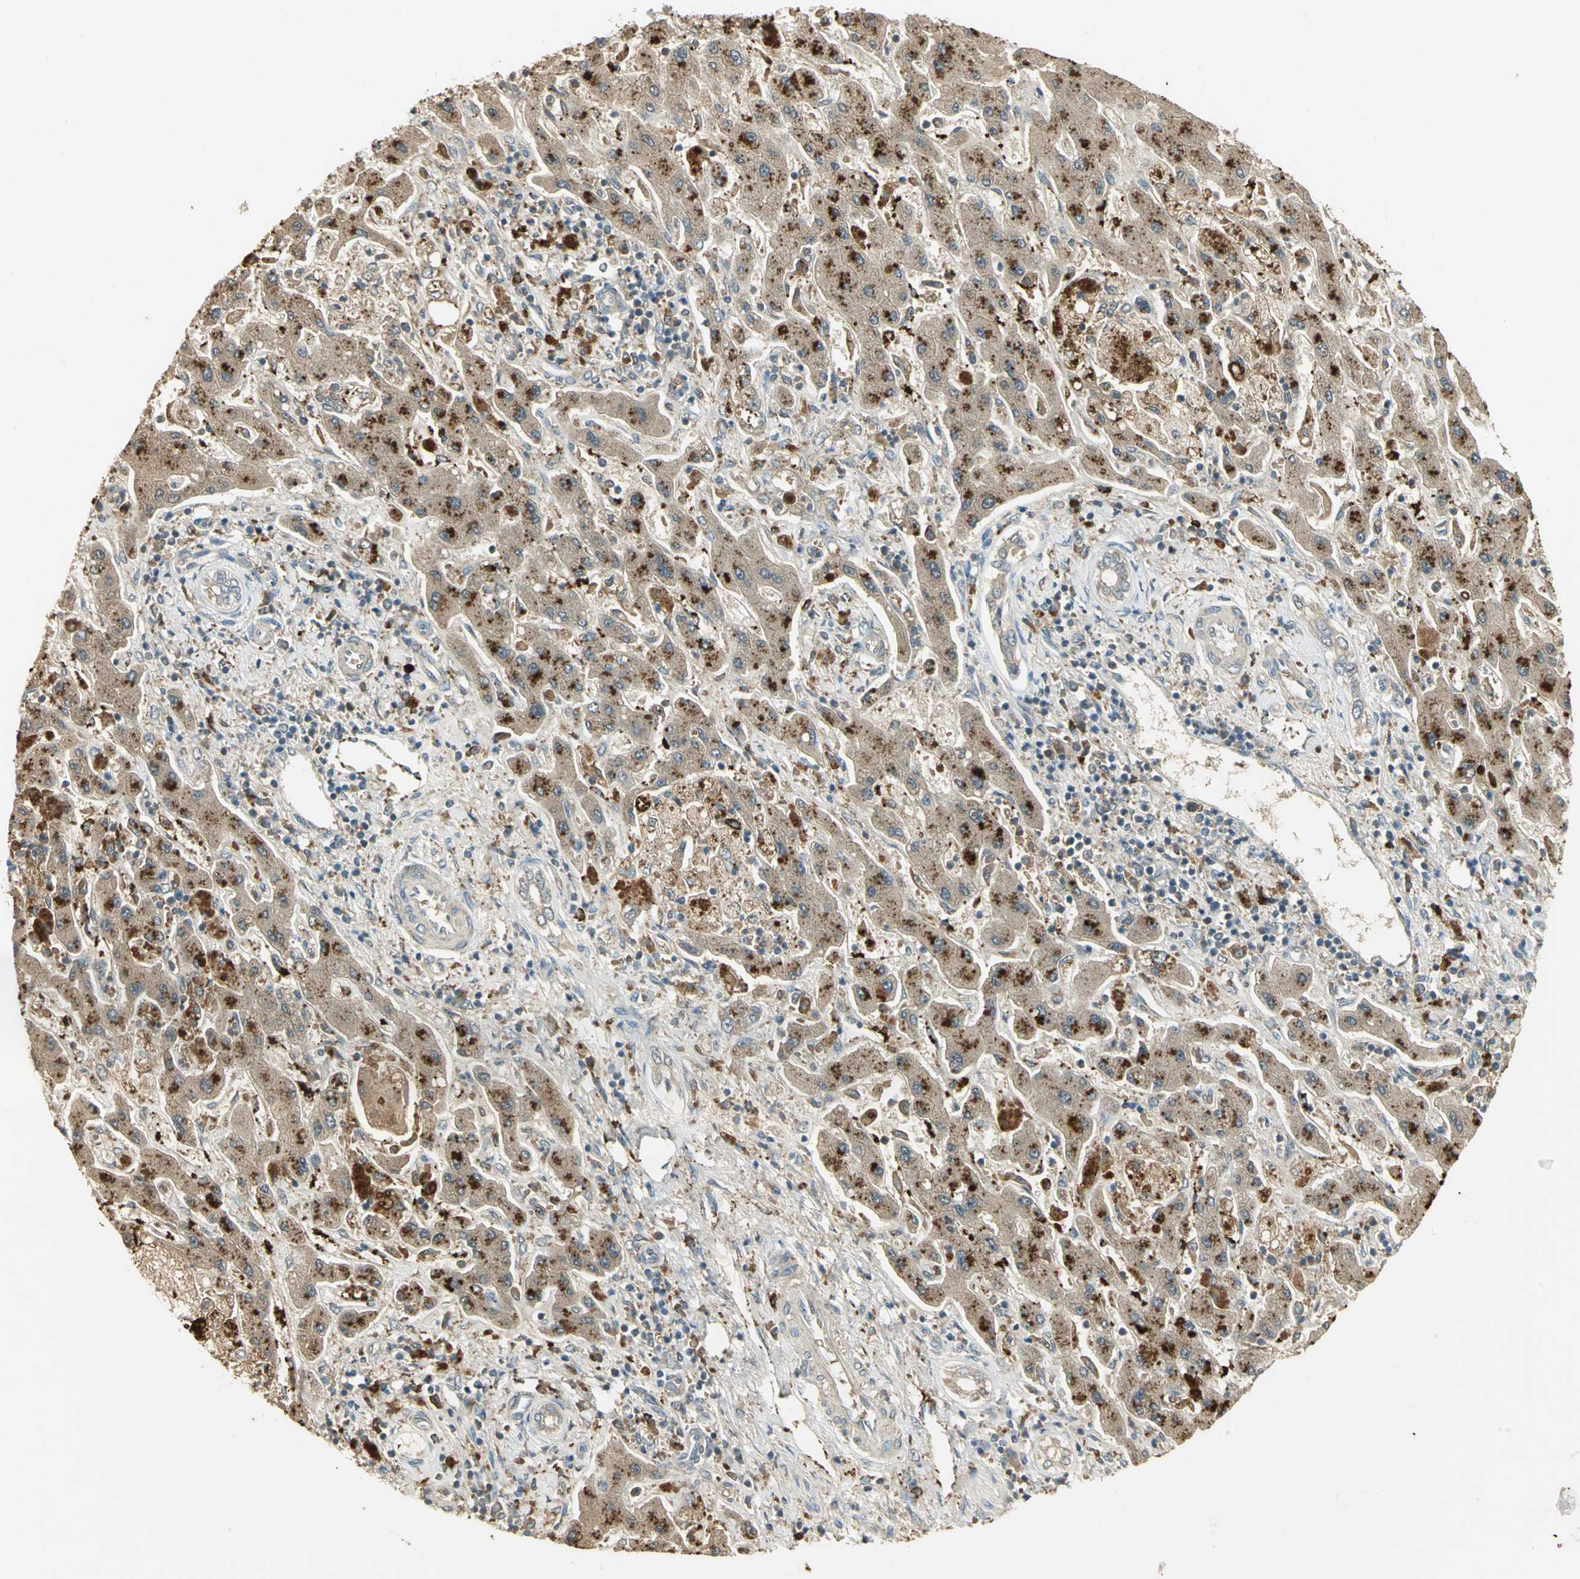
{"staining": {"intensity": "moderate", "quantity": ">75%", "location": "cytoplasmic/membranous"}, "tissue": "liver cancer", "cell_type": "Tumor cells", "image_type": "cancer", "snomed": [{"axis": "morphology", "description": "Cholangiocarcinoma"}, {"axis": "topography", "description": "Liver"}], "caption": "Protein staining of liver cancer tissue demonstrates moderate cytoplasmic/membranous expression in approximately >75% of tumor cells. The protein of interest is stained brown, and the nuclei are stained in blue (DAB IHC with brightfield microscopy, high magnification).", "gene": "KEAP1", "patient": {"sex": "male", "age": 50}}